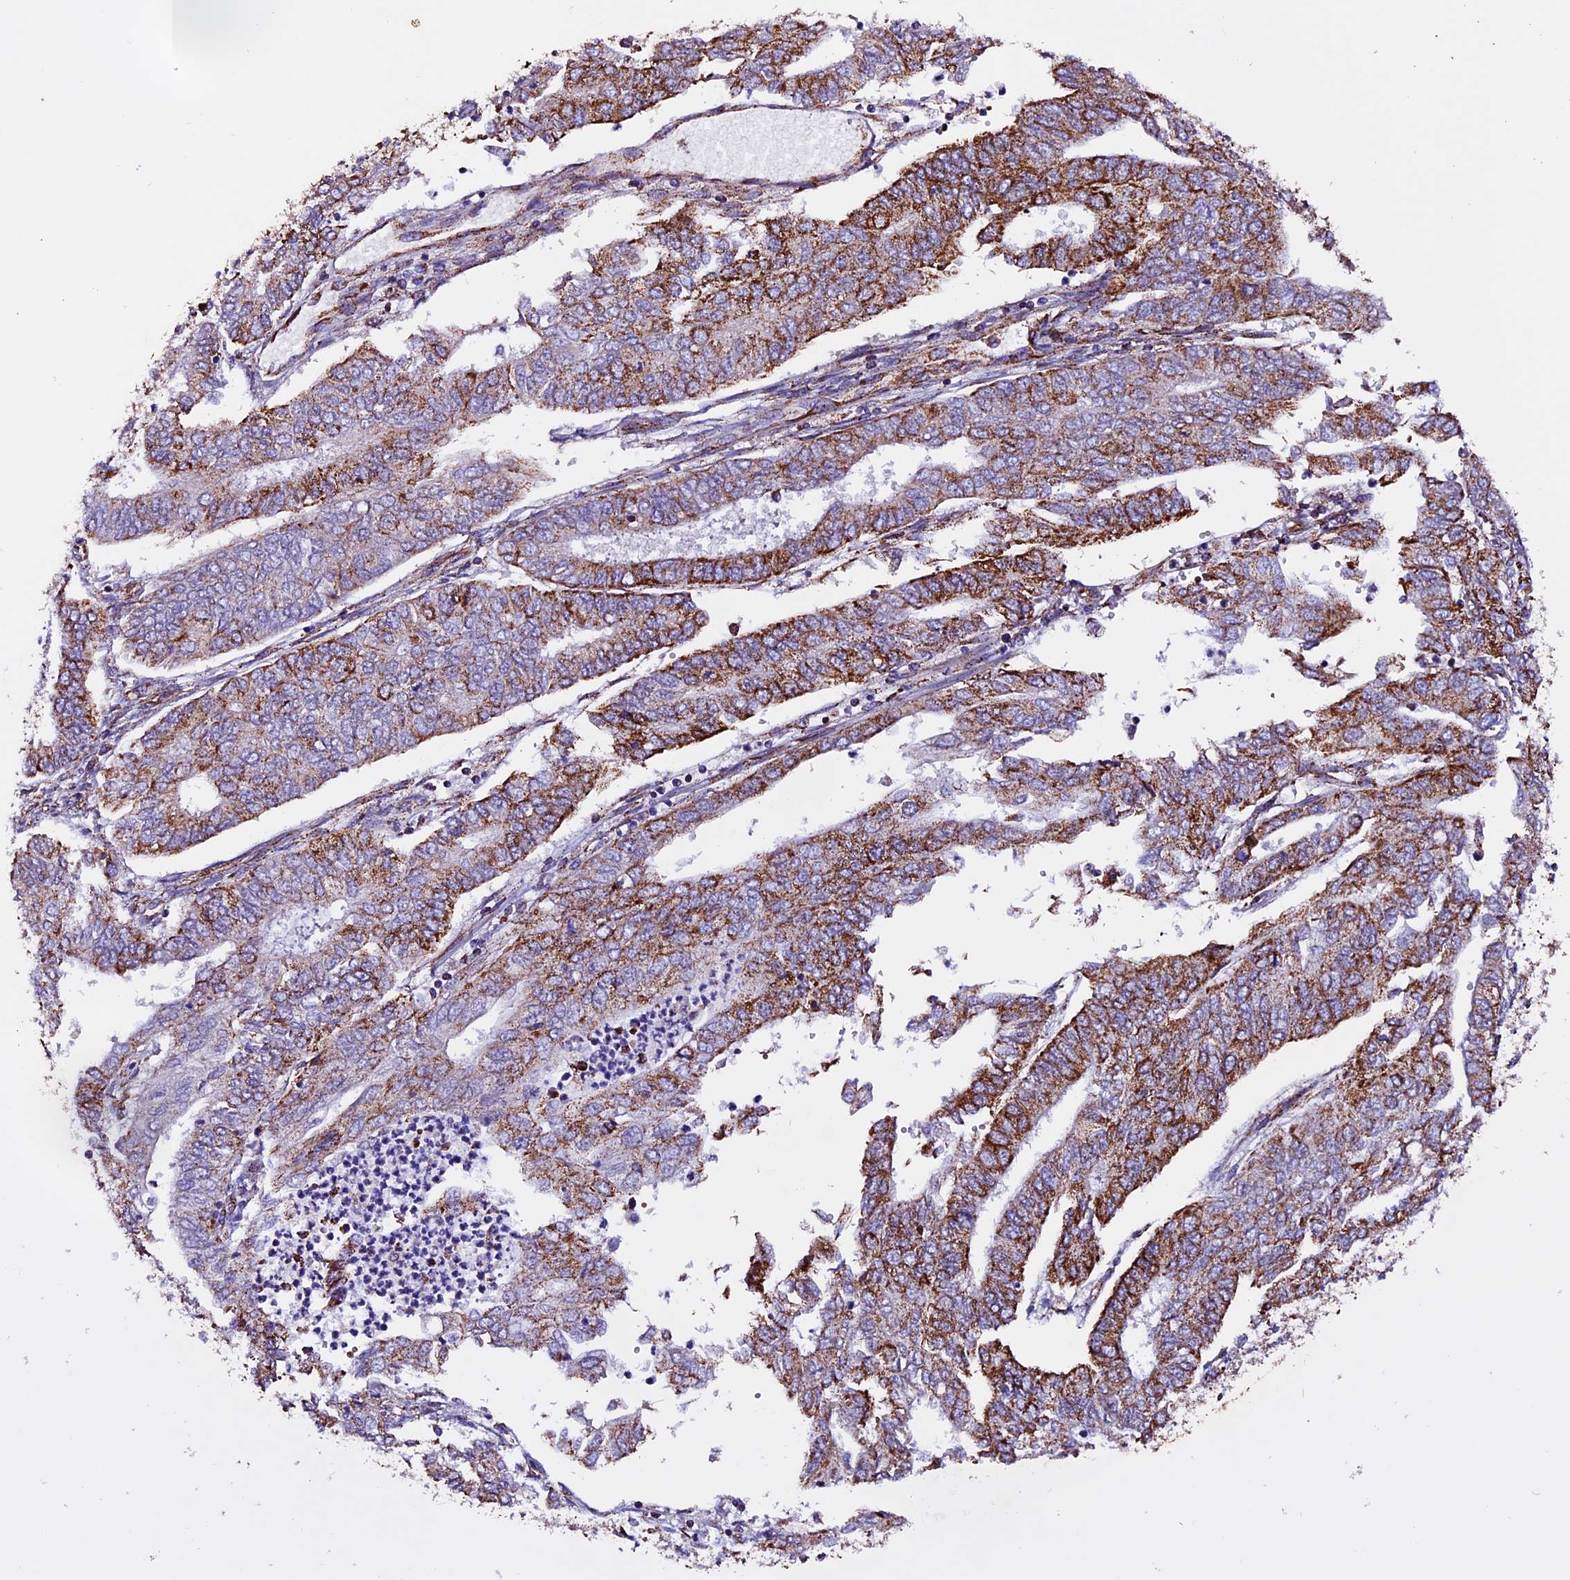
{"staining": {"intensity": "strong", "quantity": ">75%", "location": "cytoplasmic/membranous"}, "tissue": "endometrial cancer", "cell_type": "Tumor cells", "image_type": "cancer", "snomed": [{"axis": "morphology", "description": "Adenocarcinoma, NOS"}, {"axis": "topography", "description": "Endometrium"}], "caption": "Protein expression analysis of human endometrial adenocarcinoma reveals strong cytoplasmic/membranous positivity in about >75% of tumor cells. Using DAB (brown) and hematoxylin (blue) stains, captured at high magnification using brightfield microscopy.", "gene": "CX3CL1", "patient": {"sex": "female", "age": 68}}